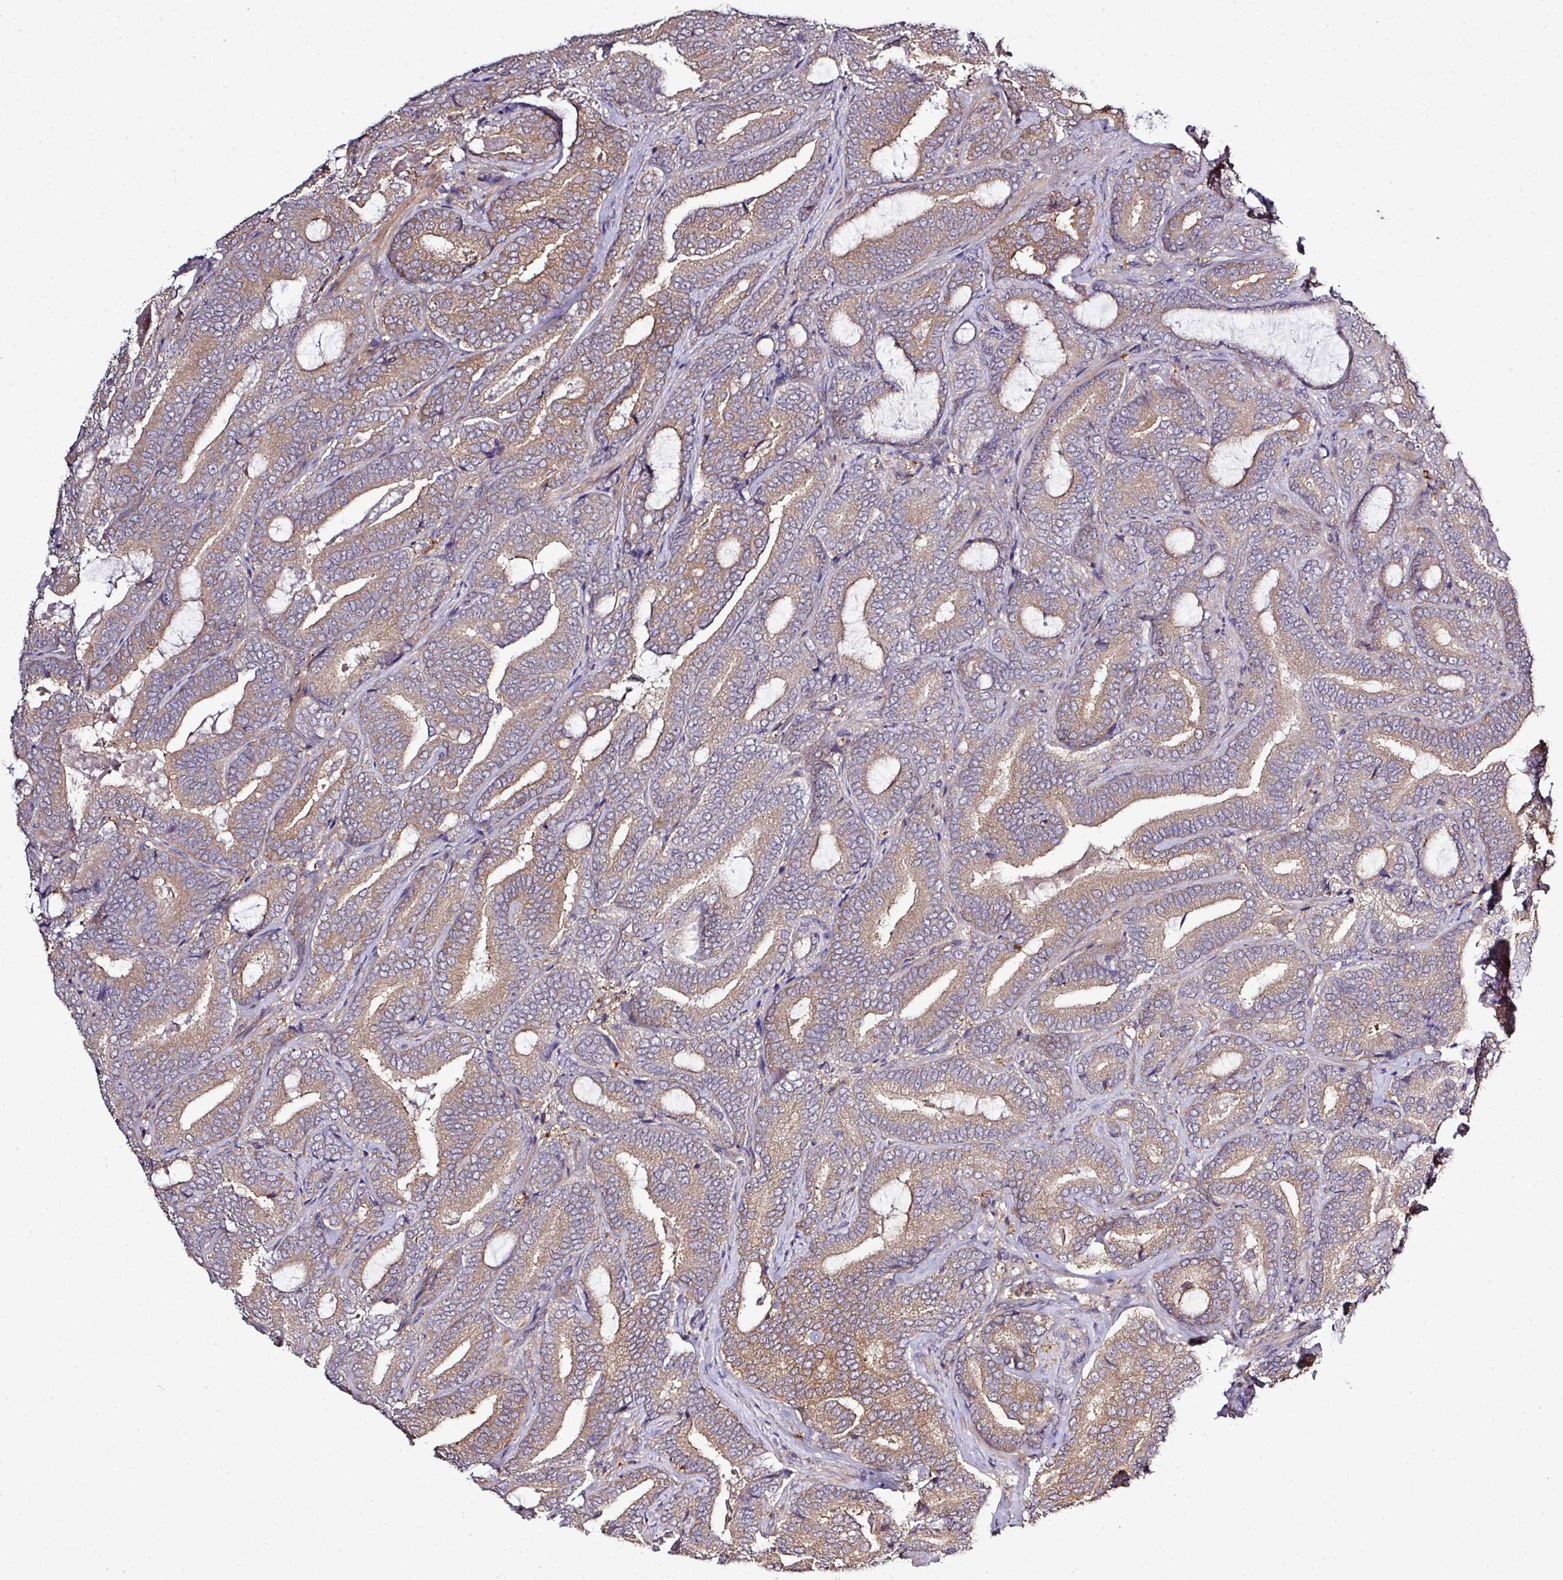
{"staining": {"intensity": "moderate", "quantity": ">75%", "location": "cytoplasmic/membranous"}, "tissue": "prostate cancer", "cell_type": "Tumor cells", "image_type": "cancer", "snomed": [{"axis": "morphology", "description": "Adenocarcinoma, Low grade"}, {"axis": "topography", "description": "Prostate and seminal vesicle, NOS"}], "caption": "Immunohistochemical staining of prostate cancer displays moderate cytoplasmic/membranous protein staining in about >75% of tumor cells.", "gene": "TMEM107", "patient": {"sex": "male", "age": 61}}